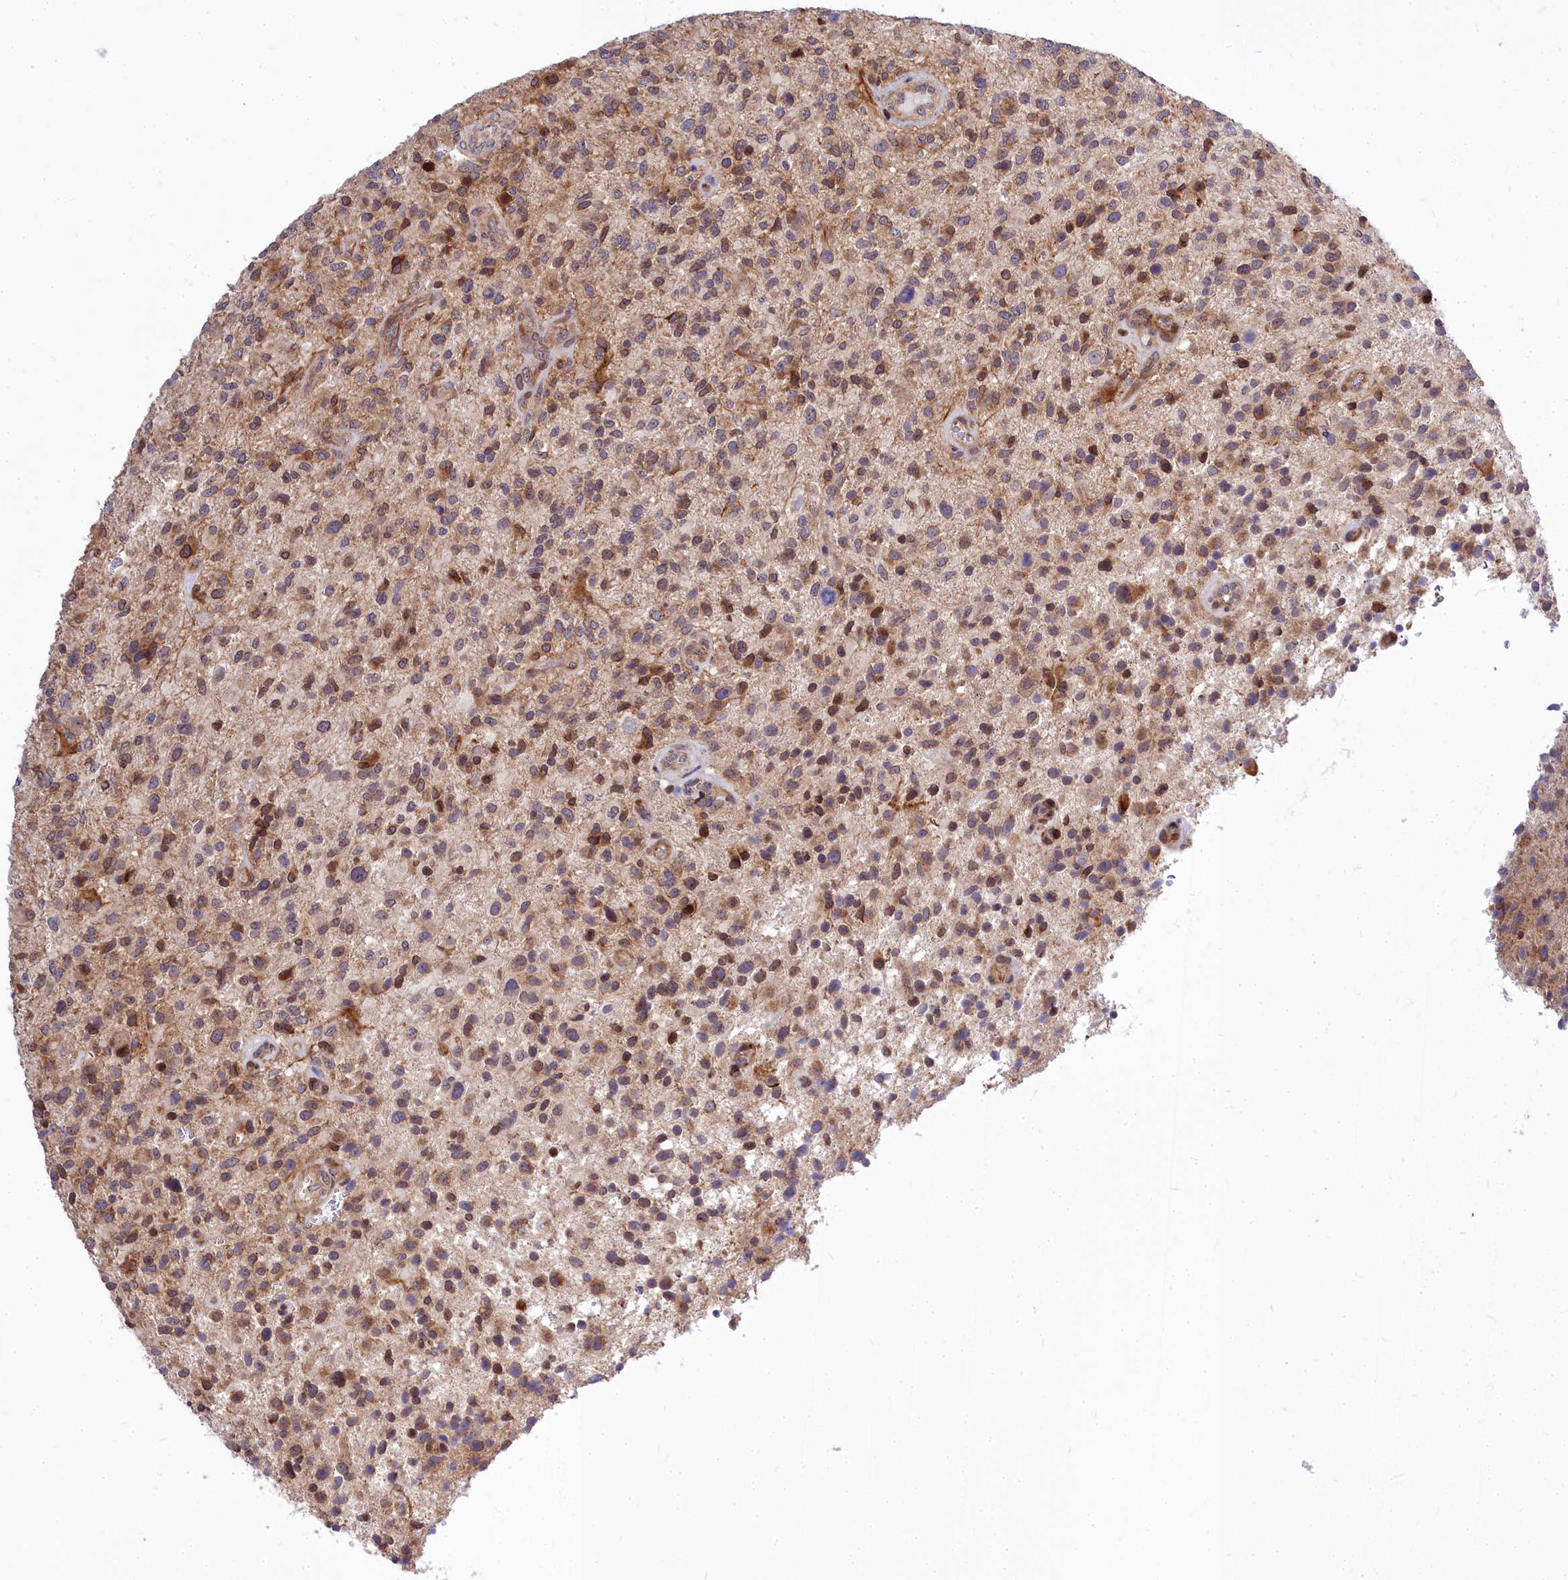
{"staining": {"intensity": "moderate", "quantity": "25%-75%", "location": "cytoplasmic/membranous,nuclear"}, "tissue": "glioma", "cell_type": "Tumor cells", "image_type": "cancer", "snomed": [{"axis": "morphology", "description": "Glioma, malignant, High grade"}, {"axis": "topography", "description": "Brain"}], "caption": "Human malignant high-grade glioma stained for a protein (brown) demonstrates moderate cytoplasmic/membranous and nuclear positive expression in about 25%-75% of tumor cells.", "gene": "ABCB8", "patient": {"sex": "male", "age": 47}}